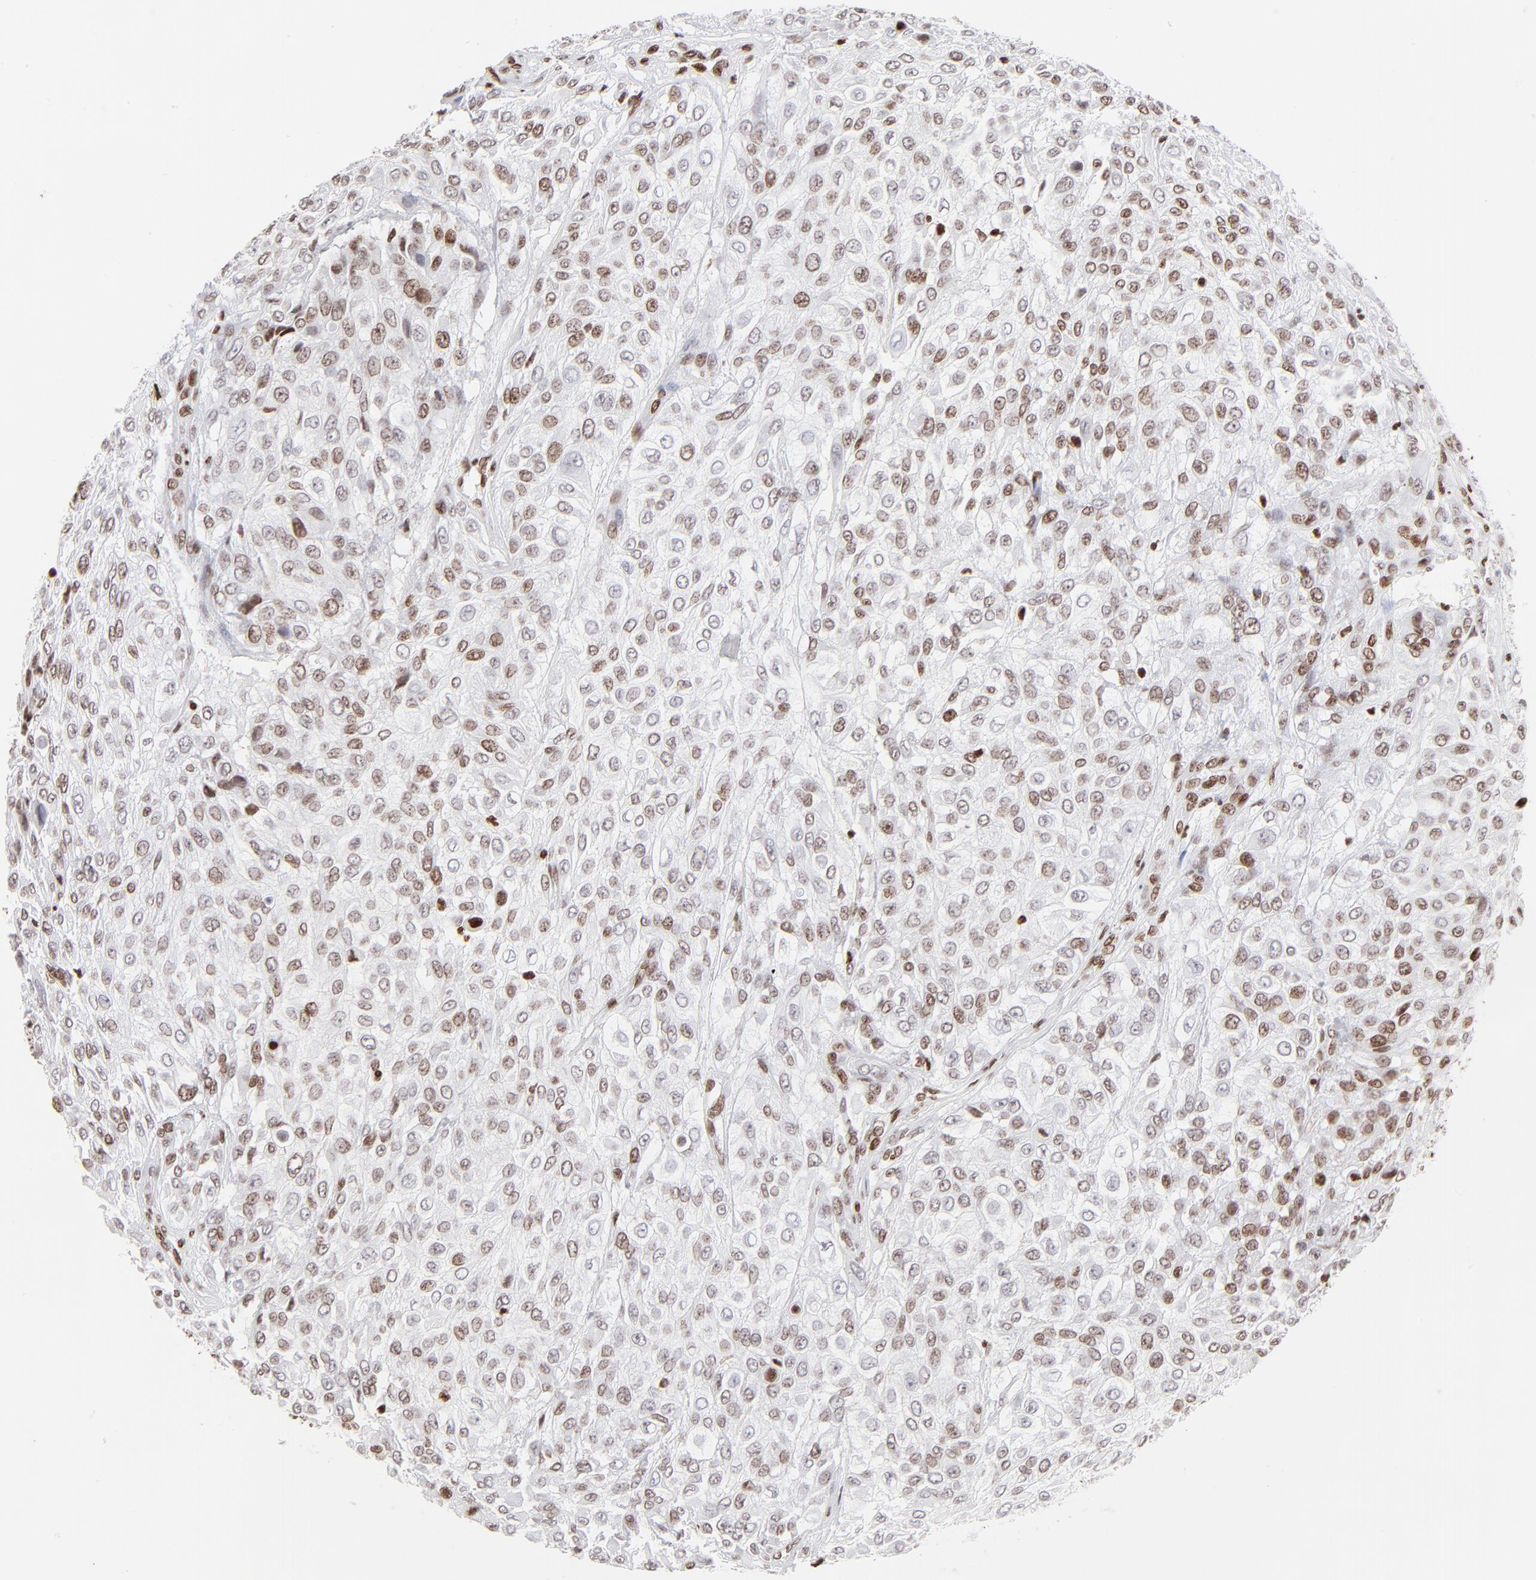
{"staining": {"intensity": "moderate", "quantity": "25%-75%", "location": "nuclear"}, "tissue": "urothelial cancer", "cell_type": "Tumor cells", "image_type": "cancer", "snomed": [{"axis": "morphology", "description": "Urothelial carcinoma, High grade"}, {"axis": "topography", "description": "Urinary bladder"}], "caption": "Protein analysis of urothelial carcinoma (high-grade) tissue exhibits moderate nuclear positivity in about 25%-75% of tumor cells. (Stains: DAB in brown, nuclei in blue, Microscopy: brightfield microscopy at high magnification).", "gene": "RTL4", "patient": {"sex": "male", "age": 57}}